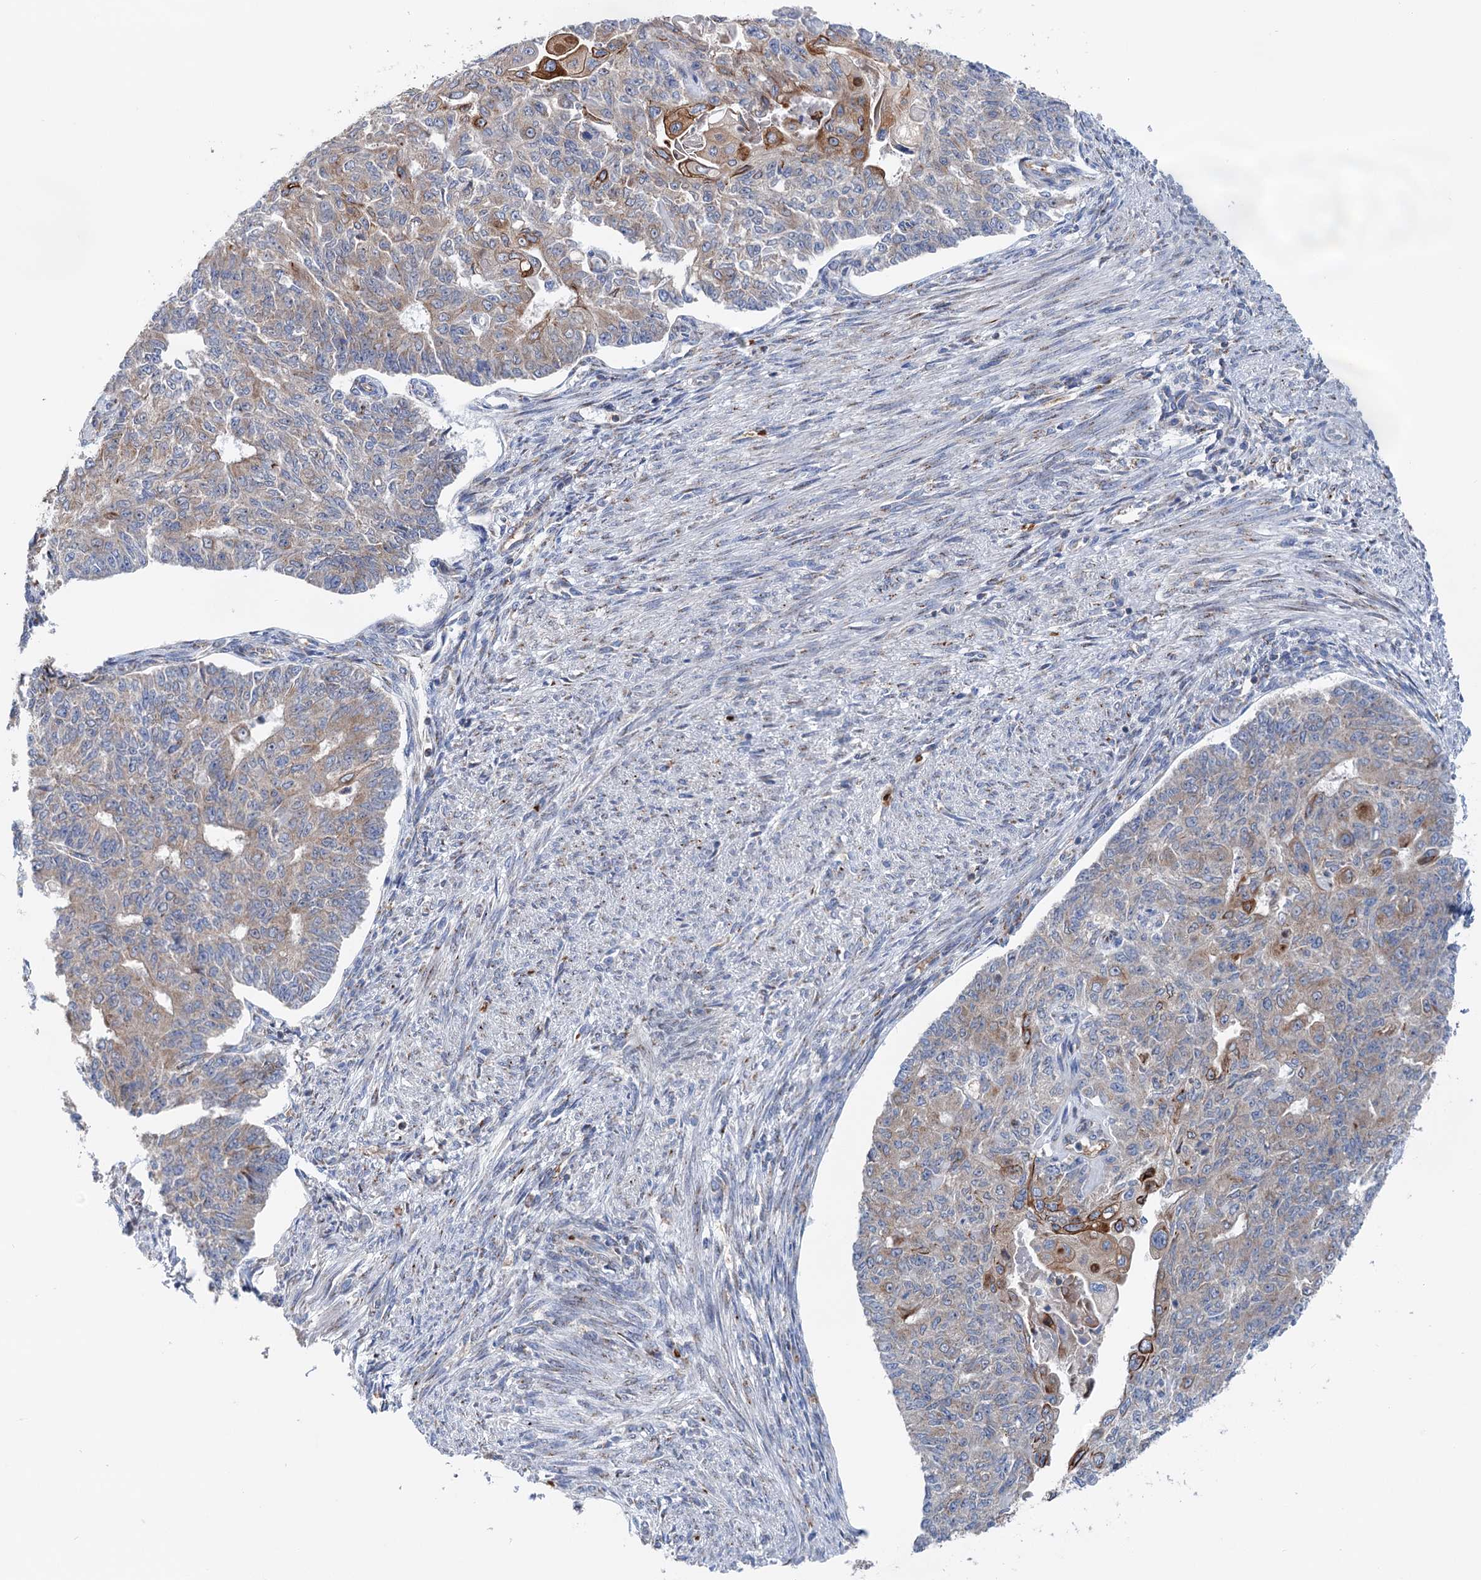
{"staining": {"intensity": "strong", "quantity": "<25%", "location": "cytoplasmic/membranous"}, "tissue": "endometrial cancer", "cell_type": "Tumor cells", "image_type": "cancer", "snomed": [{"axis": "morphology", "description": "Adenocarcinoma, NOS"}, {"axis": "topography", "description": "Endometrium"}], "caption": "Immunohistochemical staining of endometrial cancer (adenocarcinoma) exhibits medium levels of strong cytoplasmic/membranous positivity in about <25% of tumor cells. Using DAB (3,3'-diaminobenzidine) (brown) and hematoxylin (blue) stains, captured at high magnification using brightfield microscopy.", "gene": "EIPR1", "patient": {"sex": "female", "age": 32}}